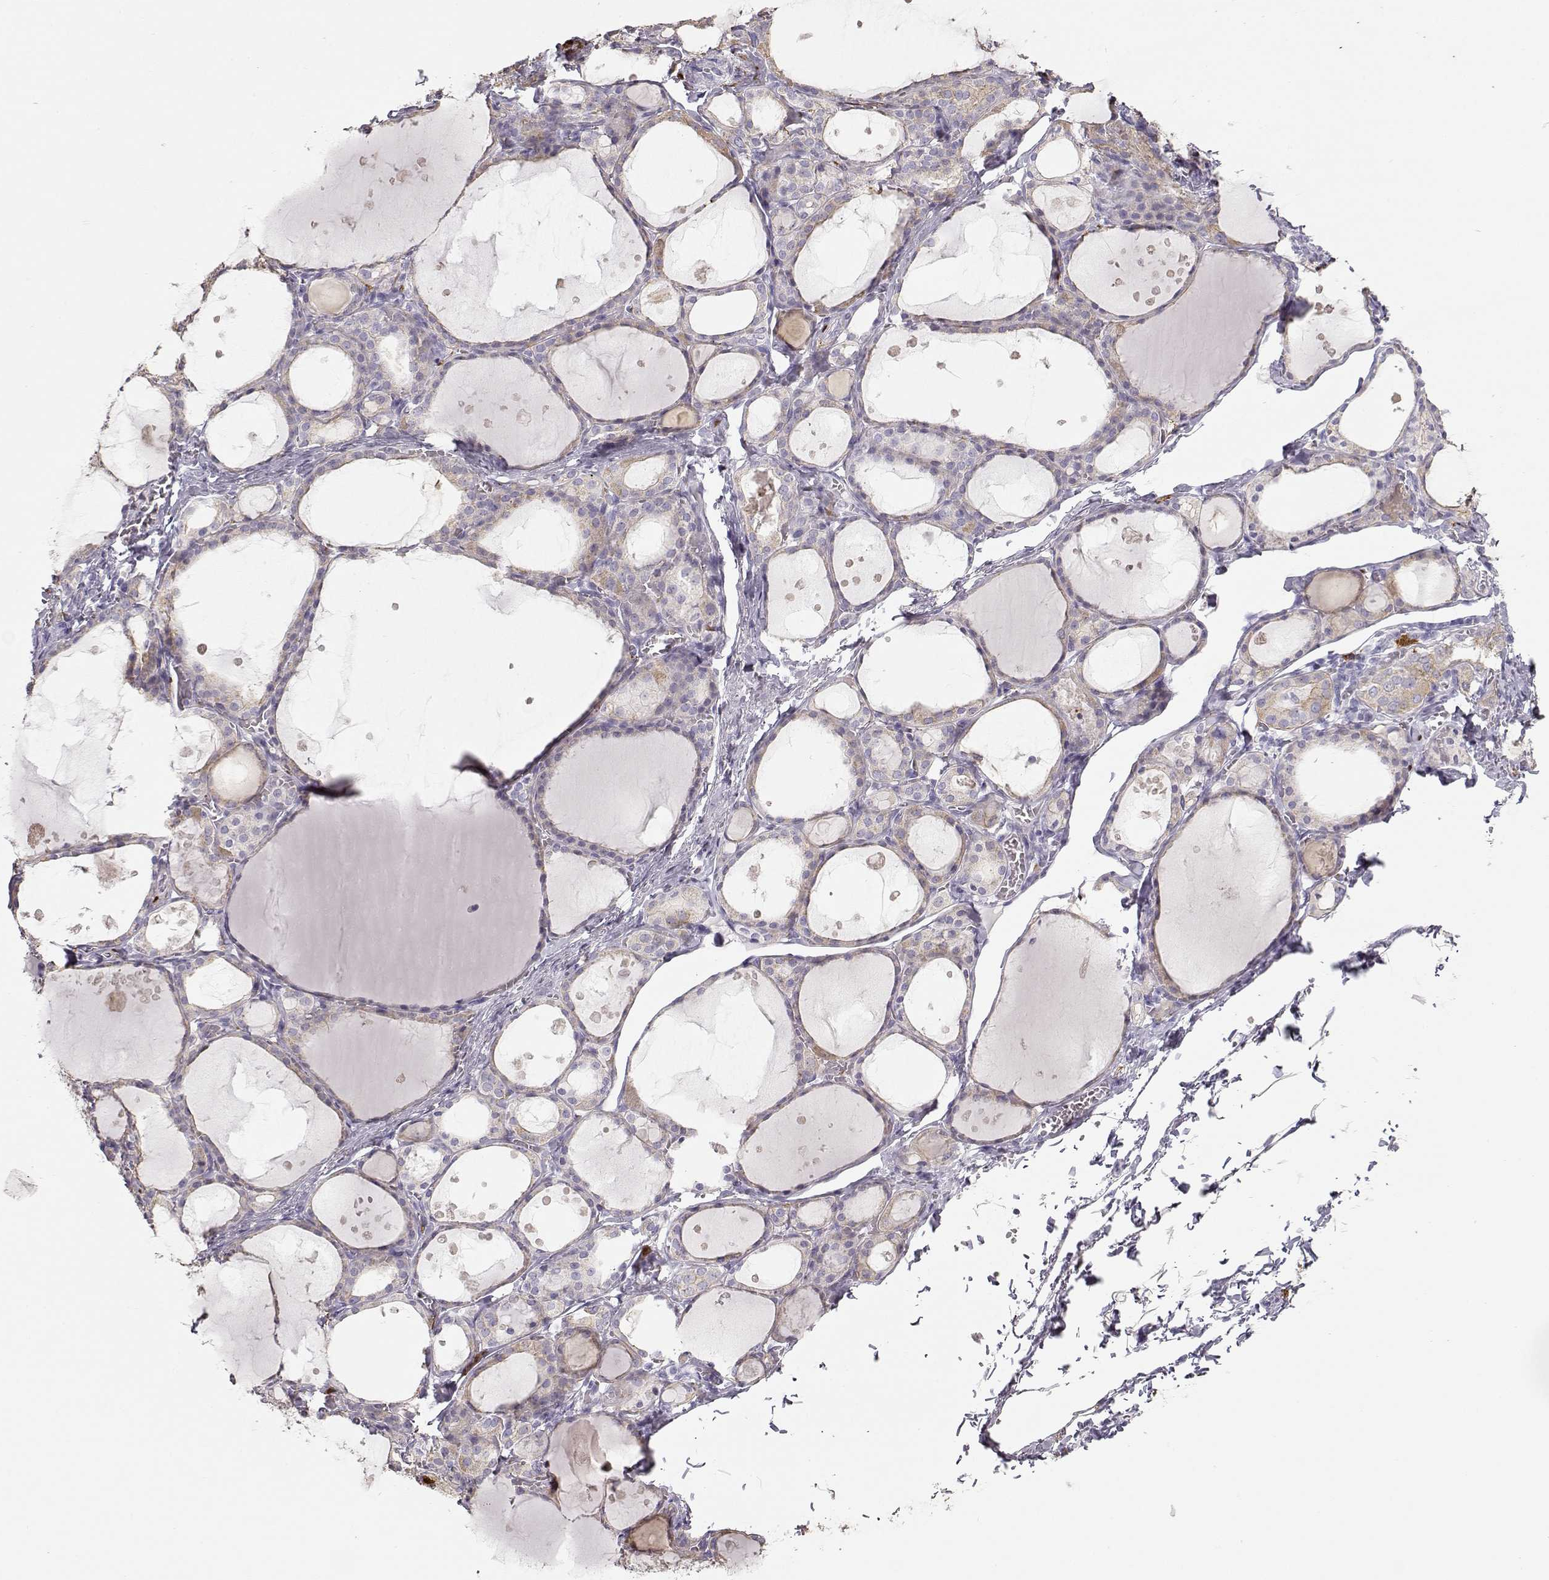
{"staining": {"intensity": "weak", "quantity": "<25%", "location": "cytoplasmic/membranous"}, "tissue": "thyroid gland", "cell_type": "Glandular cells", "image_type": "normal", "snomed": [{"axis": "morphology", "description": "Normal tissue, NOS"}, {"axis": "topography", "description": "Thyroid gland"}], "caption": "Glandular cells are negative for brown protein staining in benign thyroid gland. Brightfield microscopy of IHC stained with DAB (brown) and hematoxylin (blue), captured at high magnification.", "gene": "S100B", "patient": {"sex": "male", "age": 68}}